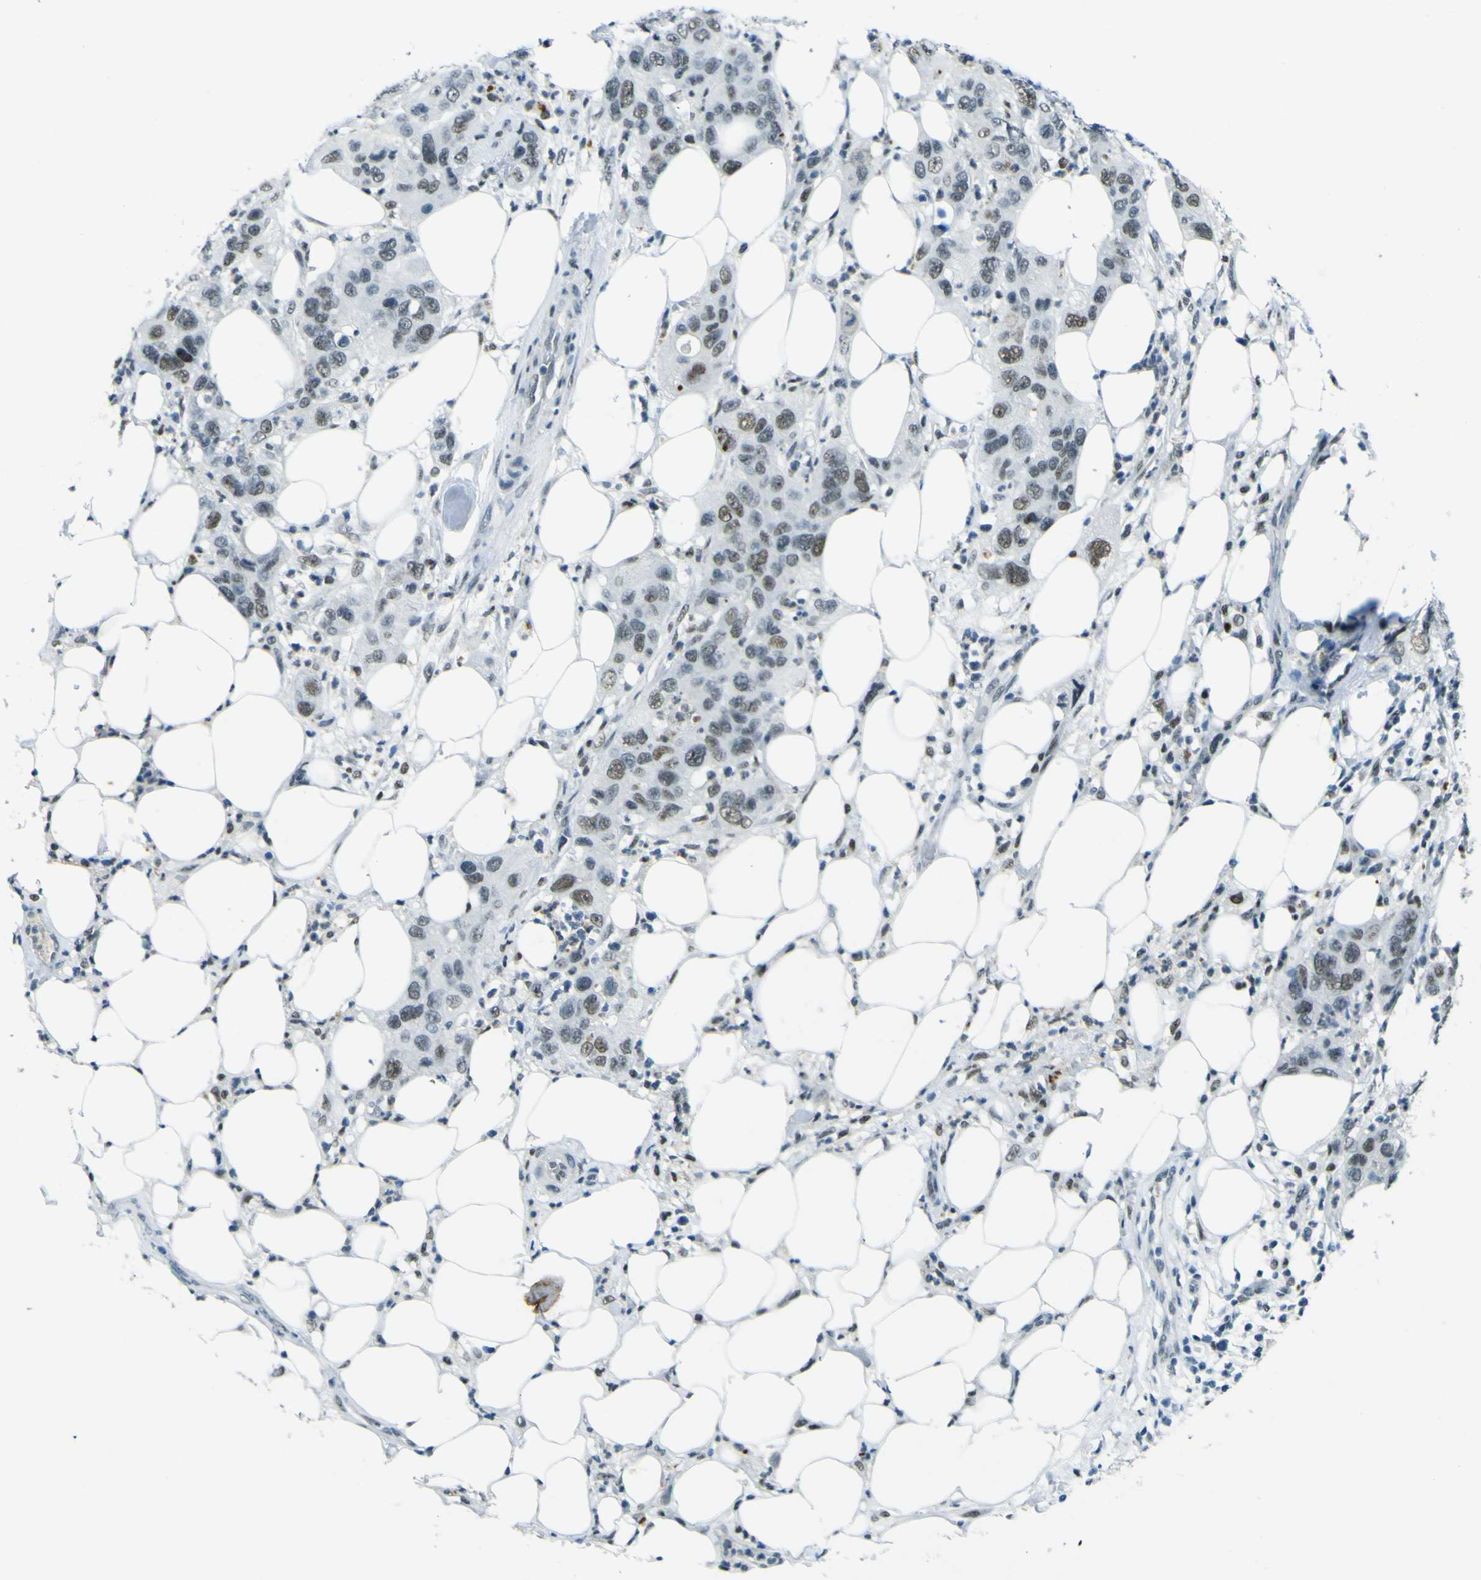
{"staining": {"intensity": "moderate", "quantity": "25%-75%", "location": "nuclear"}, "tissue": "pancreatic cancer", "cell_type": "Tumor cells", "image_type": "cancer", "snomed": [{"axis": "morphology", "description": "Adenocarcinoma, NOS"}, {"axis": "topography", "description": "Pancreas"}], "caption": "This photomicrograph demonstrates pancreatic cancer (adenocarcinoma) stained with immunohistochemistry to label a protein in brown. The nuclear of tumor cells show moderate positivity for the protein. Nuclei are counter-stained blue.", "gene": "CEBPG", "patient": {"sex": "female", "age": 71}}